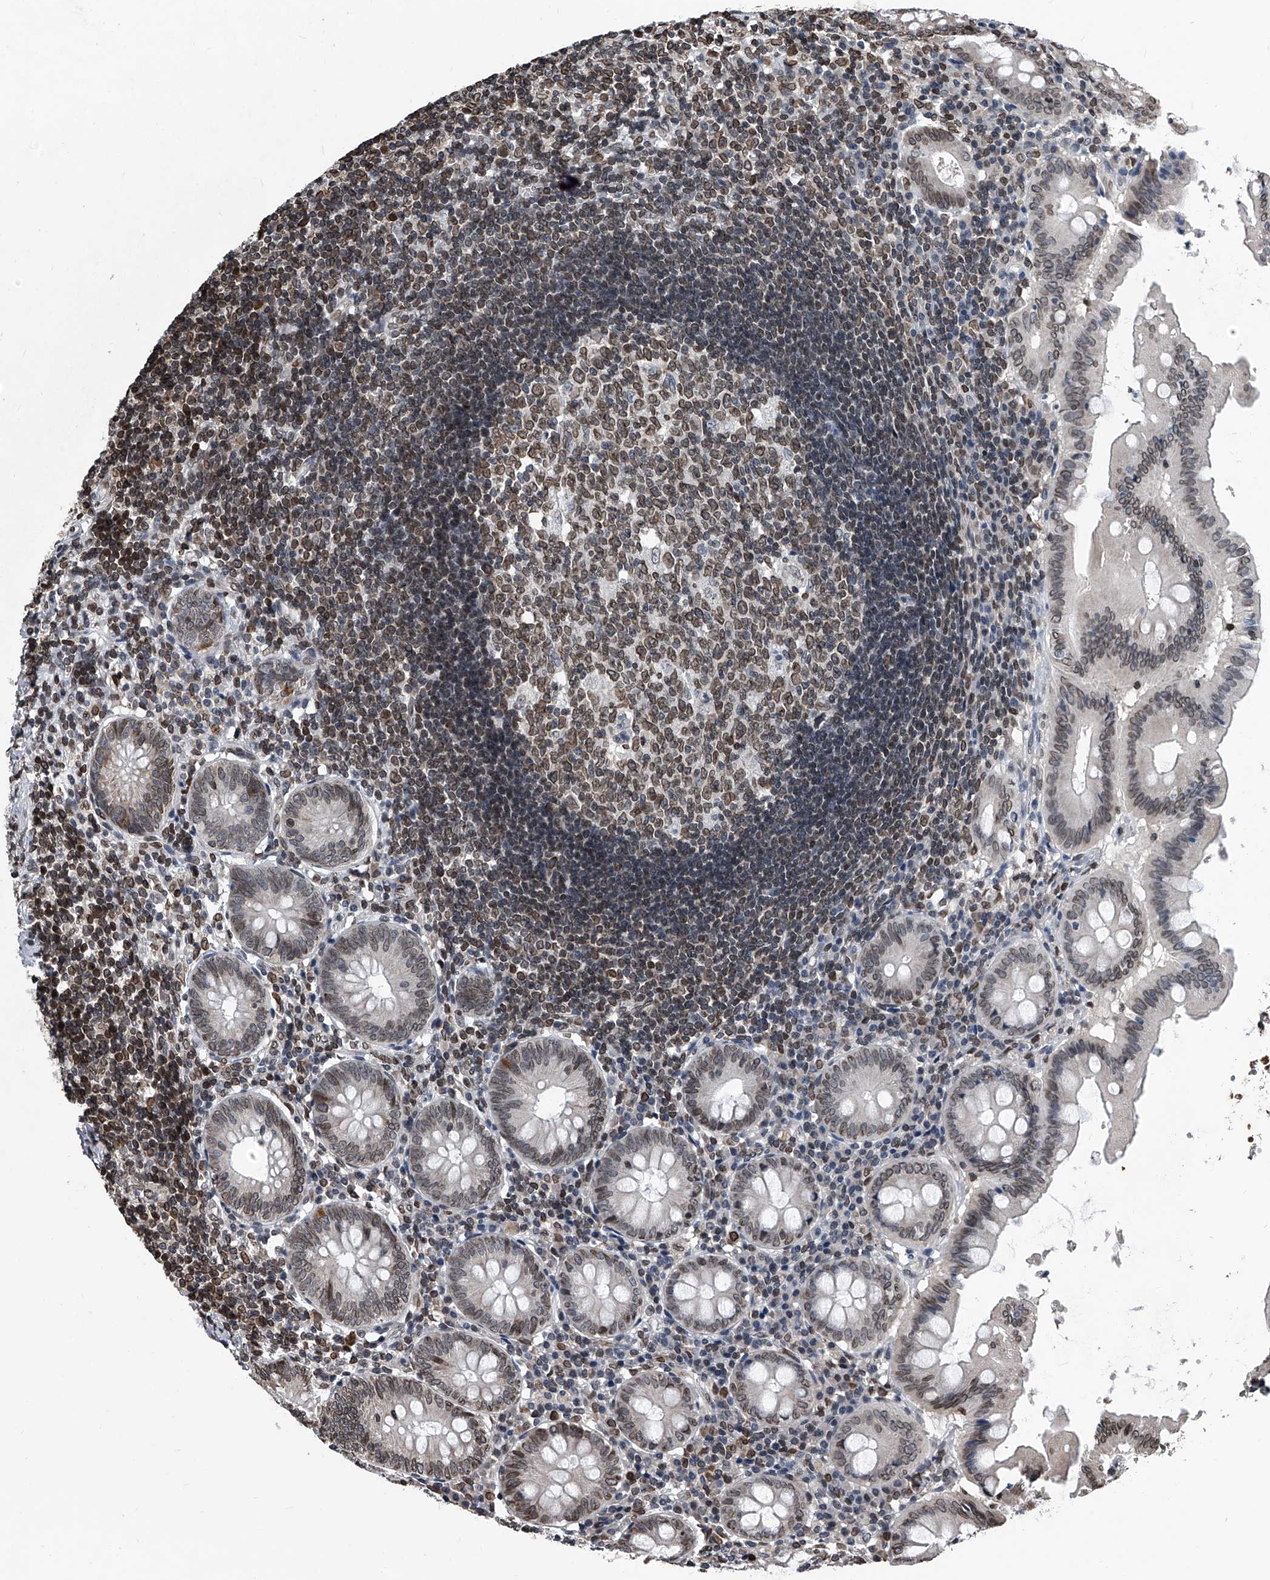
{"staining": {"intensity": "moderate", "quantity": "<25%", "location": "cytoplasmic/membranous,nuclear"}, "tissue": "appendix", "cell_type": "Glandular cells", "image_type": "normal", "snomed": [{"axis": "morphology", "description": "Normal tissue, NOS"}, {"axis": "topography", "description": "Appendix"}], "caption": "Glandular cells demonstrate low levels of moderate cytoplasmic/membranous,nuclear positivity in about <25% of cells in normal human appendix.", "gene": "PHF20", "patient": {"sex": "female", "age": 54}}